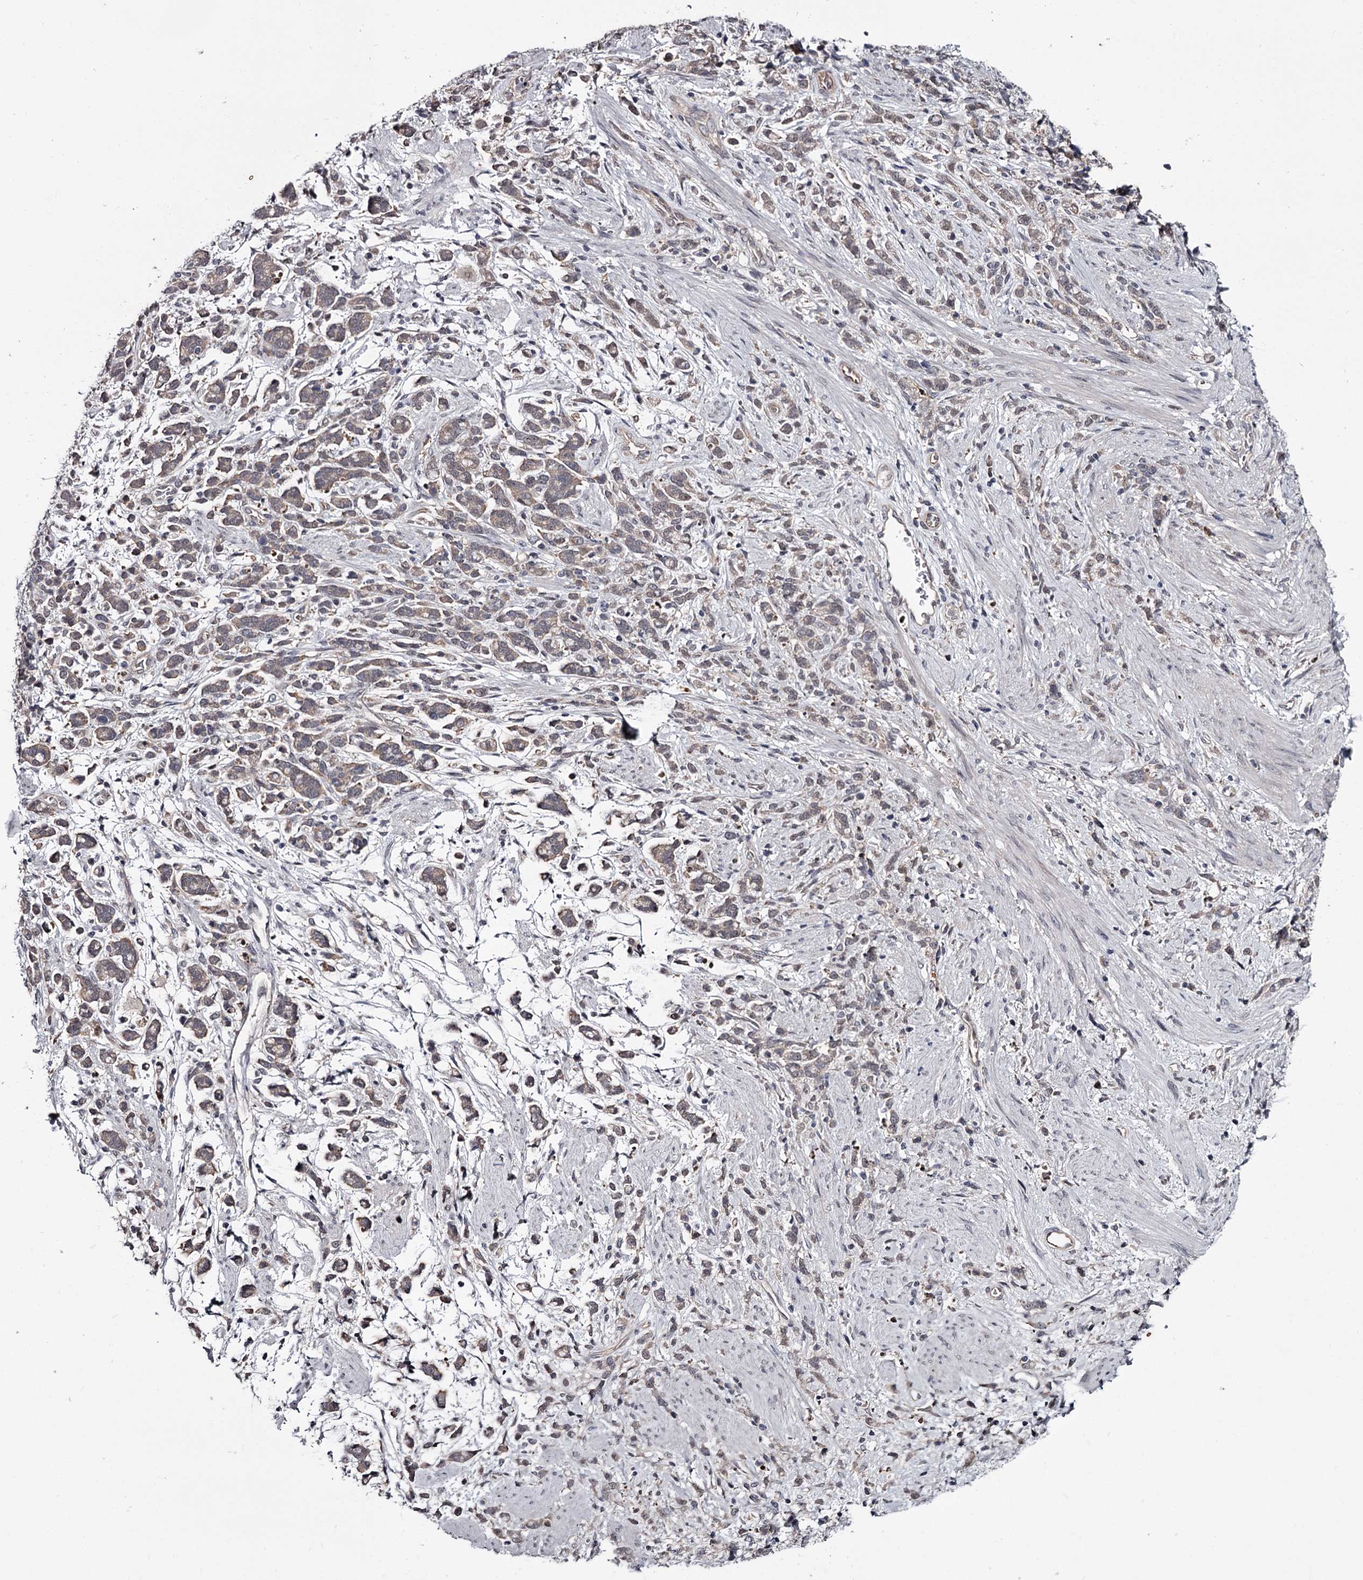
{"staining": {"intensity": "negative", "quantity": "none", "location": "none"}, "tissue": "stomach cancer", "cell_type": "Tumor cells", "image_type": "cancer", "snomed": [{"axis": "morphology", "description": "Adenocarcinoma, NOS"}, {"axis": "topography", "description": "Stomach"}], "caption": "A photomicrograph of human stomach cancer (adenocarcinoma) is negative for staining in tumor cells. (DAB (3,3'-diaminobenzidine) immunohistochemistry (IHC), high magnification).", "gene": "DAO", "patient": {"sex": "female", "age": 60}}